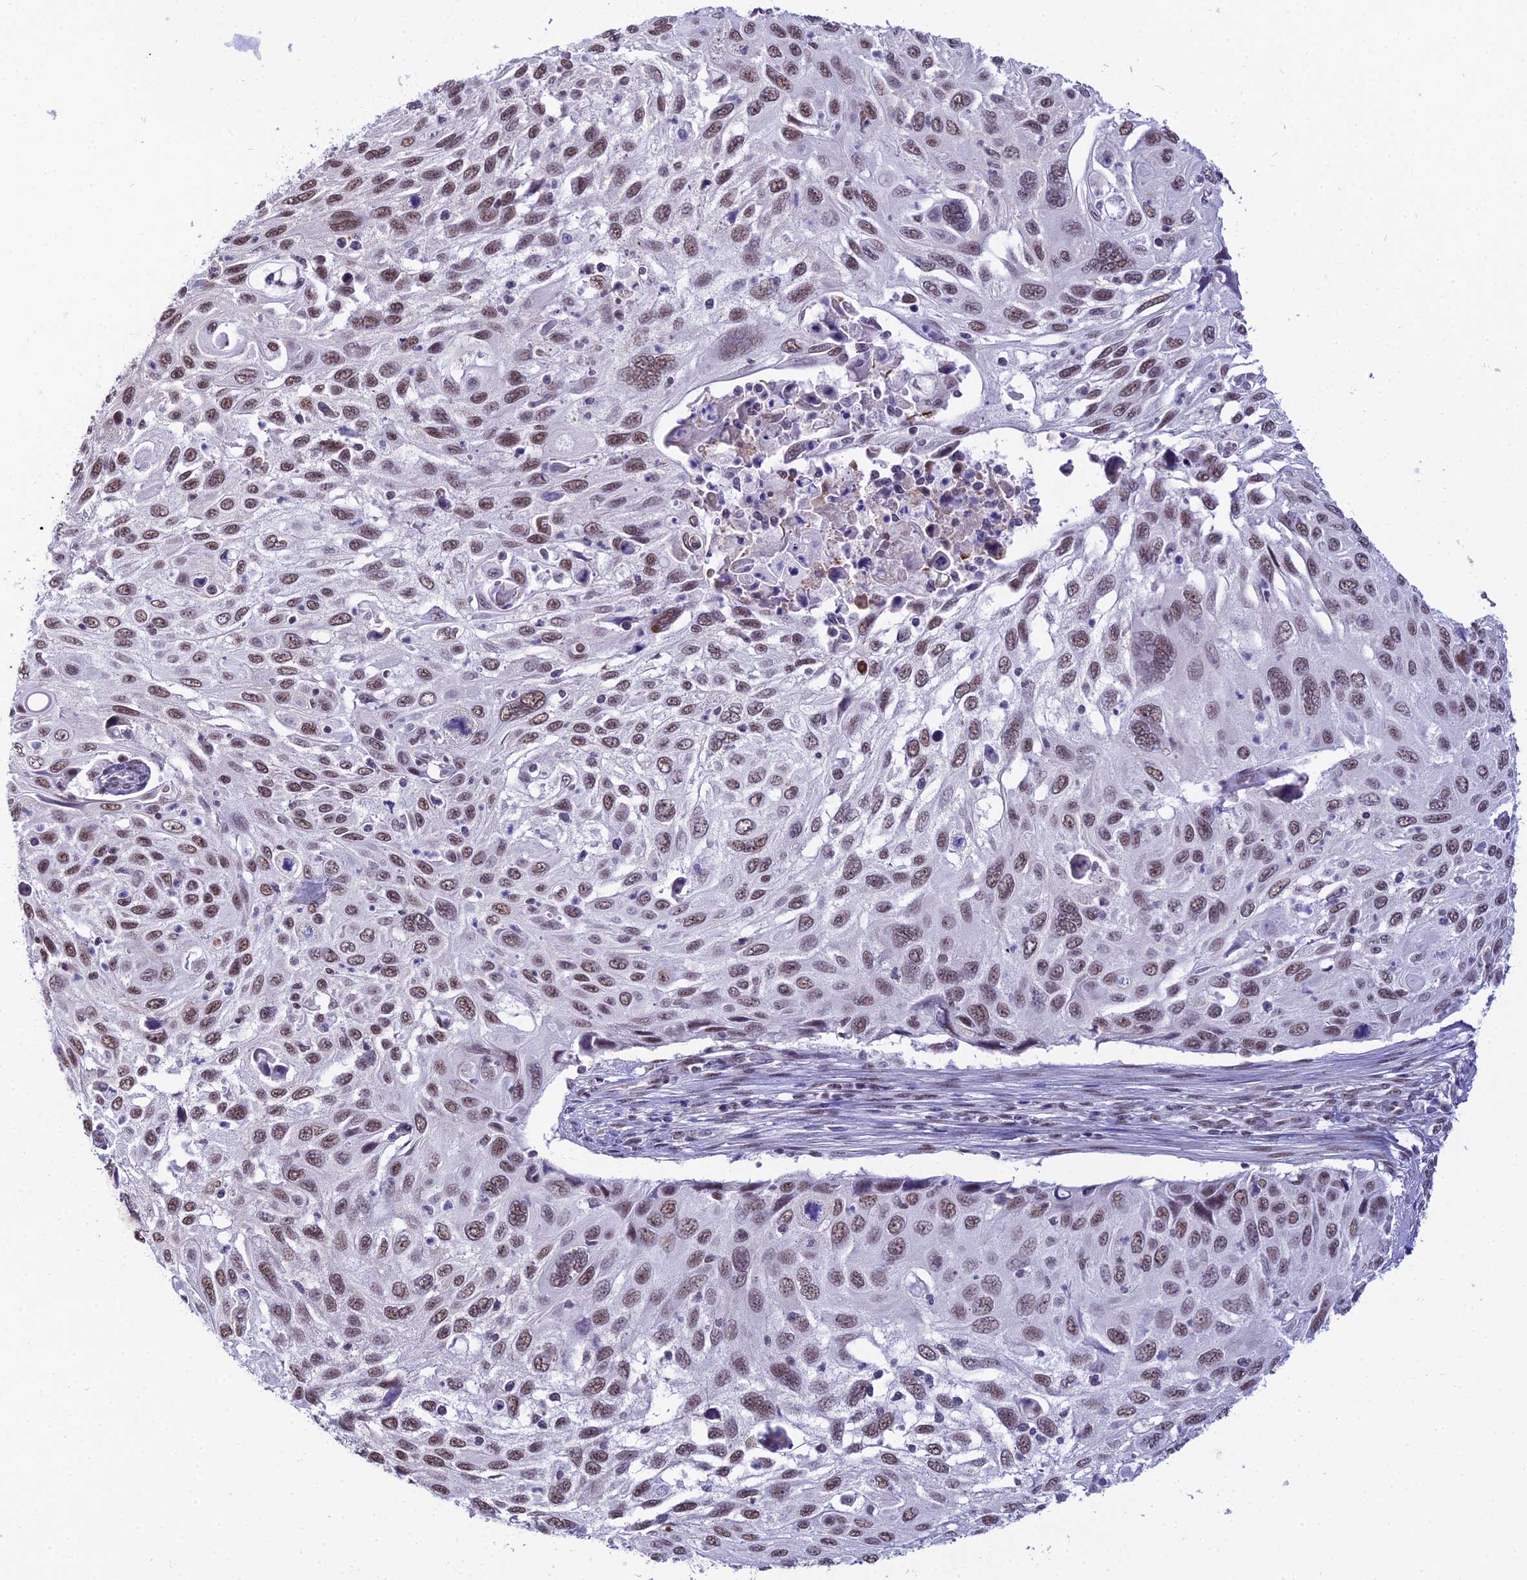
{"staining": {"intensity": "moderate", "quantity": ">75%", "location": "nuclear"}, "tissue": "cervical cancer", "cell_type": "Tumor cells", "image_type": "cancer", "snomed": [{"axis": "morphology", "description": "Squamous cell carcinoma, NOS"}, {"axis": "topography", "description": "Cervix"}], "caption": "Tumor cells display medium levels of moderate nuclear expression in about >75% of cells in squamous cell carcinoma (cervical). Nuclei are stained in blue.", "gene": "RBM12", "patient": {"sex": "female", "age": 70}}